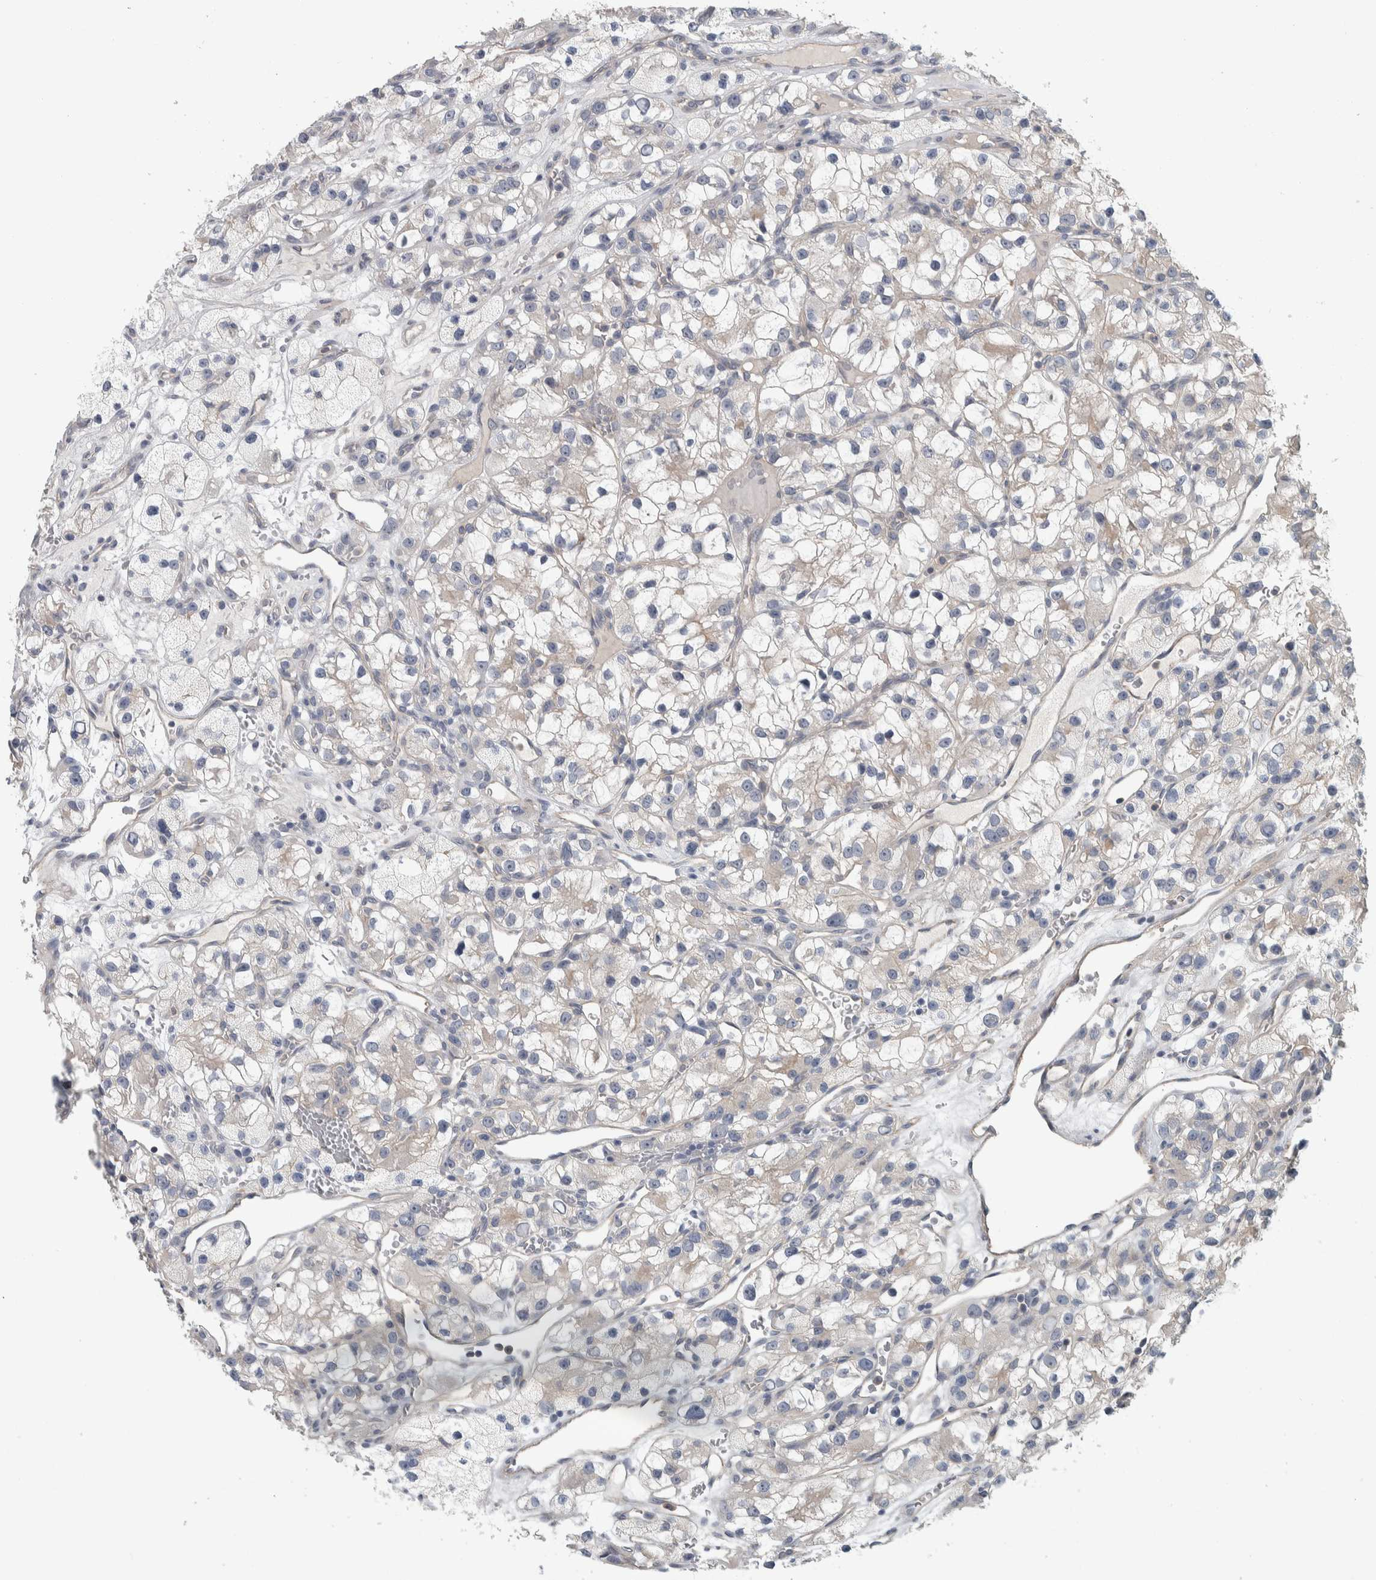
{"staining": {"intensity": "negative", "quantity": "none", "location": "none"}, "tissue": "renal cancer", "cell_type": "Tumor cells", "image_type": "cancer", "snomed": [{"axis": "morphology", "description": "Adenocarcinoma, NOS"}, {"axis": "topography", "description": "Kidney"}], "caption": "Tumor cells are negative for protein expression in human renal adenocarcinoma. (DAB (3,3'-diaminobenzidine) immunohistochemistry (IHC) with hematoxylin counter stain).", "gene": "KCNJ3", "patient": {"sex": "female", "age": 57}}